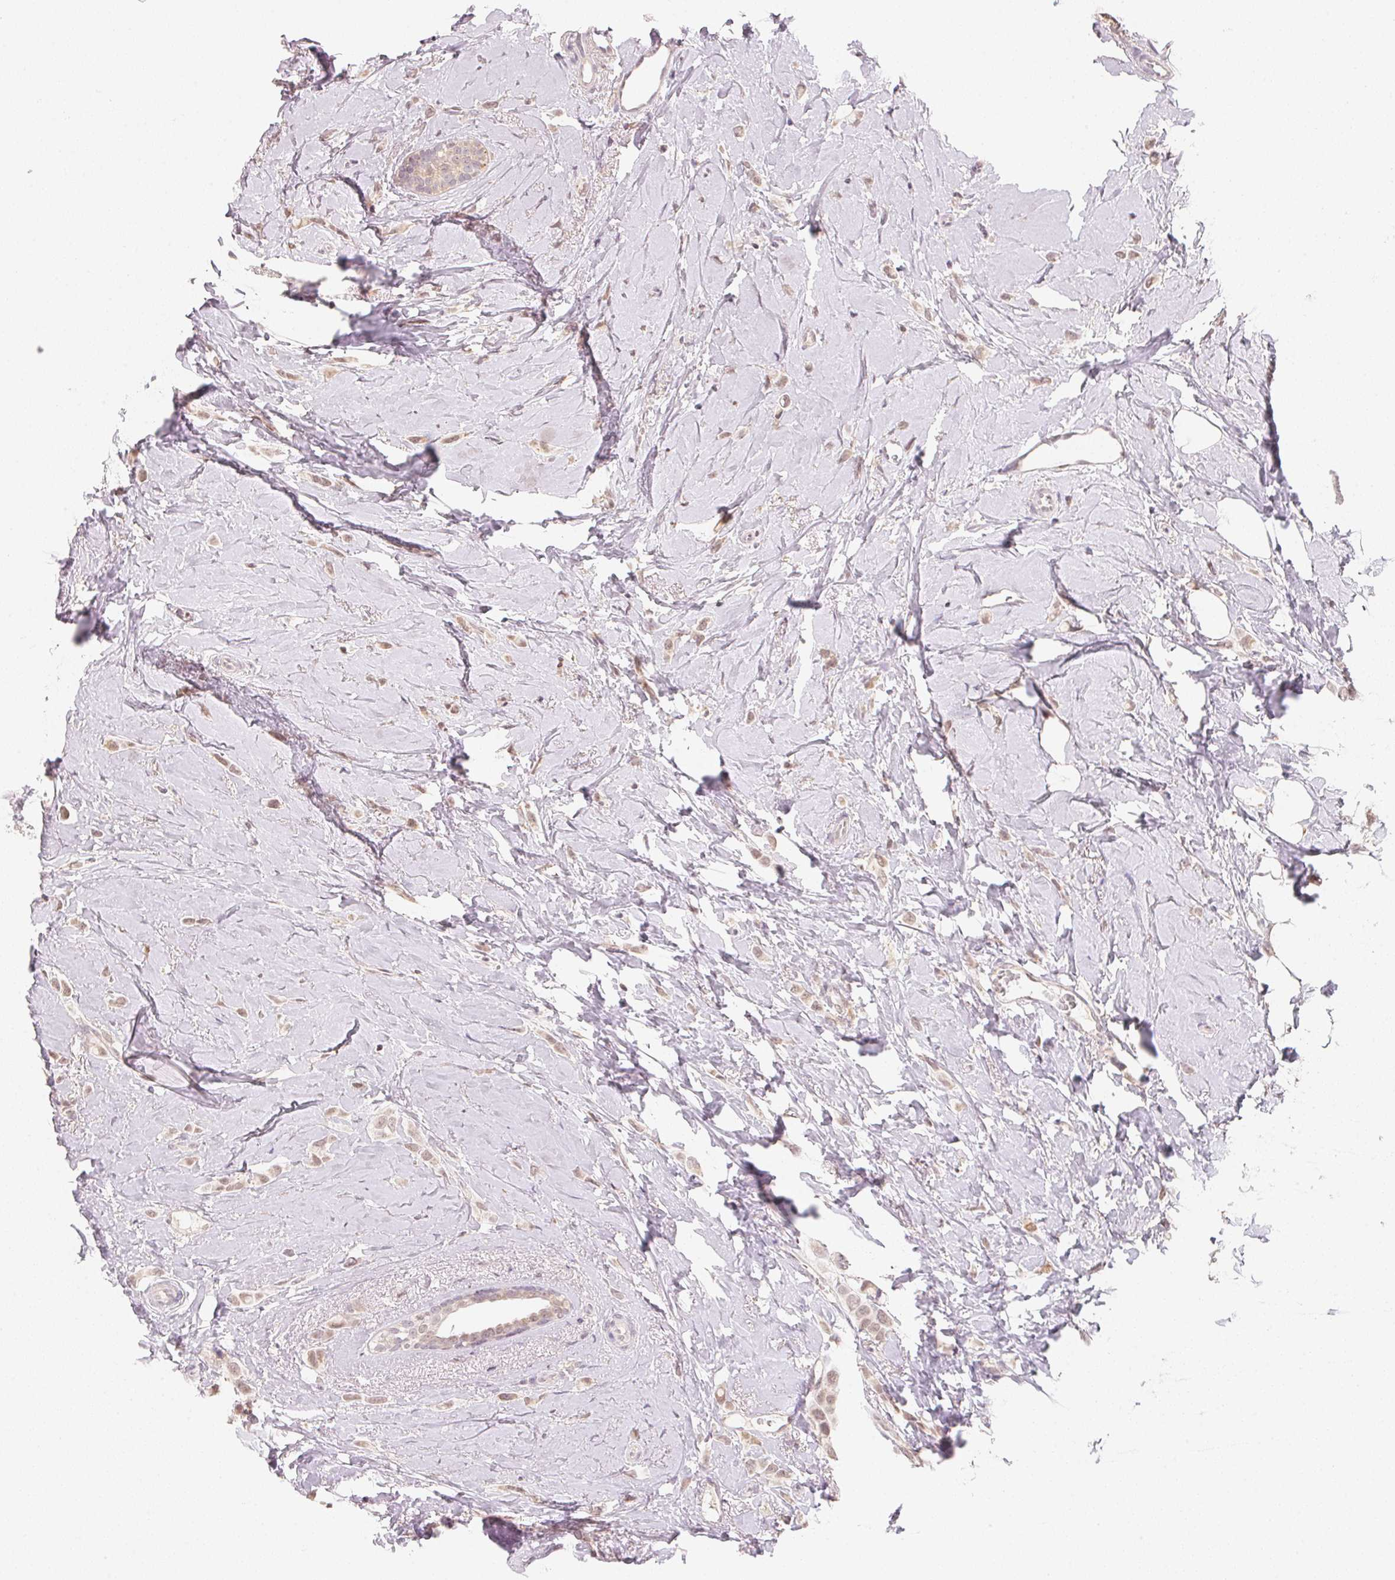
{"staining": {"intensity": "weak", "quantity": ">75%", "location": "cytoplasmic/membranous"}, "tissue": "breast cancer", "cell_type": "Tumor cells", "image_type": "cancer", "snomed": [{"axis": "morphology", "description": "Lobular carcinoma"}, {"axis": "topography", "description": "Breast"}], "caption": "Tumor cells show low levels of weak cytoplasmic/membranous staining in approximately >75% of cells in human breast cancer (lobular carcinoma).", "gene": "ANKRD31", "patient": {"sex": "female", "age": 66}}